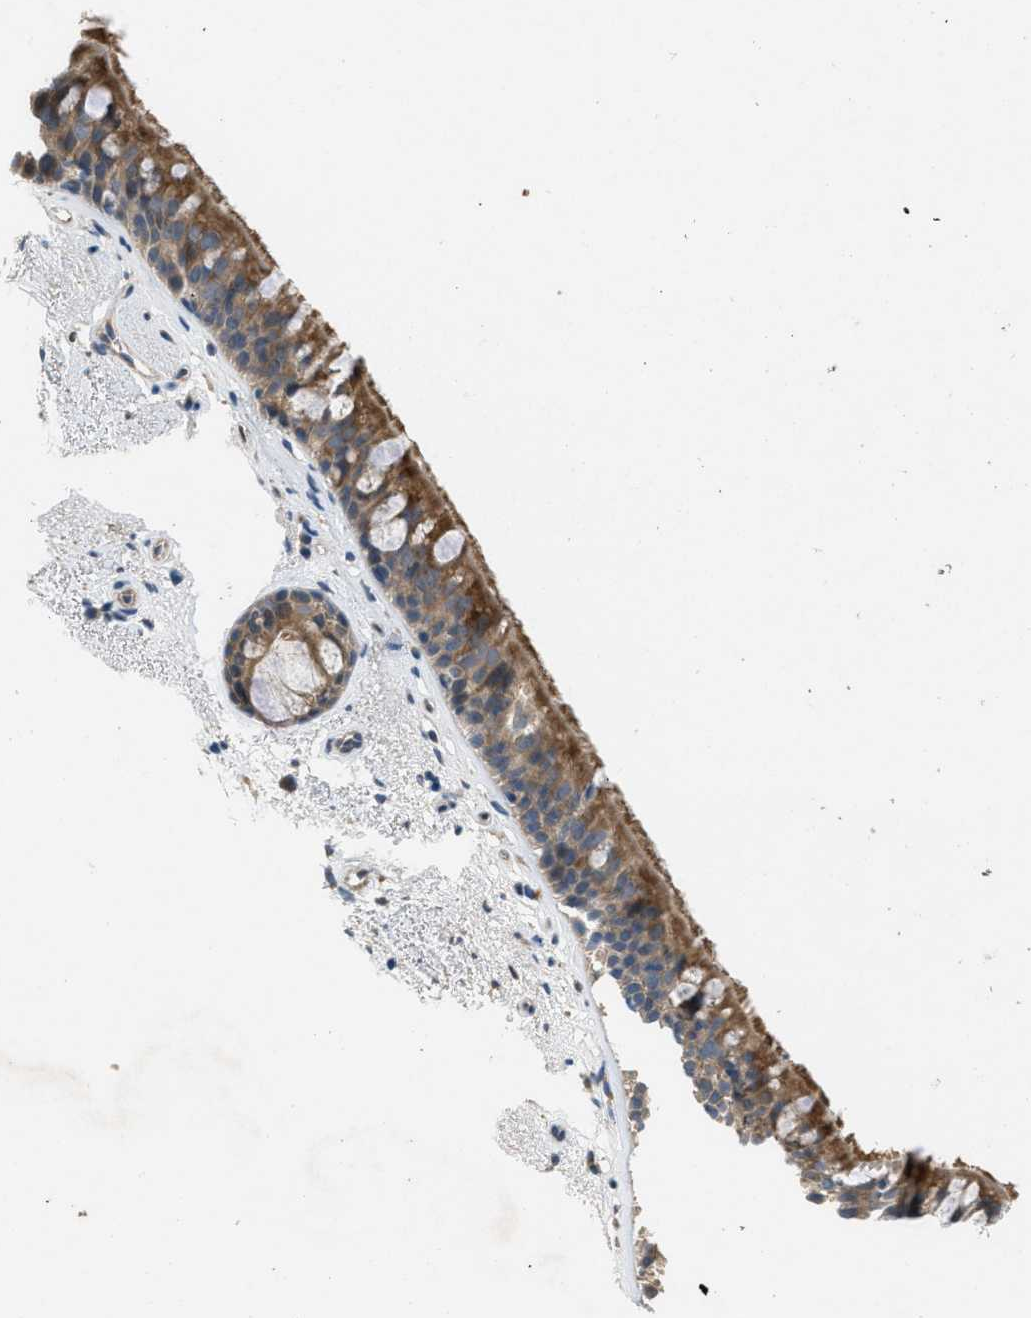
{"staining": {"intensity": "strong", "quantity": "25%-75%", "location": "cytoplasmic/membranous"}, "tissue": "bronchus", "cell_type": "Respiratory epithelial cells", "image_type": "normal", "snomed": [{"axis": "morphology", "description": "Normal tissue, NOS"}, {"axis": "topography", "description": "Bronchus"}], "caption": "Strong cytoplasmic/membranous expression for a protein is appreciated in about 25%-75% of respiratory epithelial cells of benign bronchus using immunohistochemistry (IHC).", "gene": "ADCY6", "patient": {"sex": "female", "age": 54}}